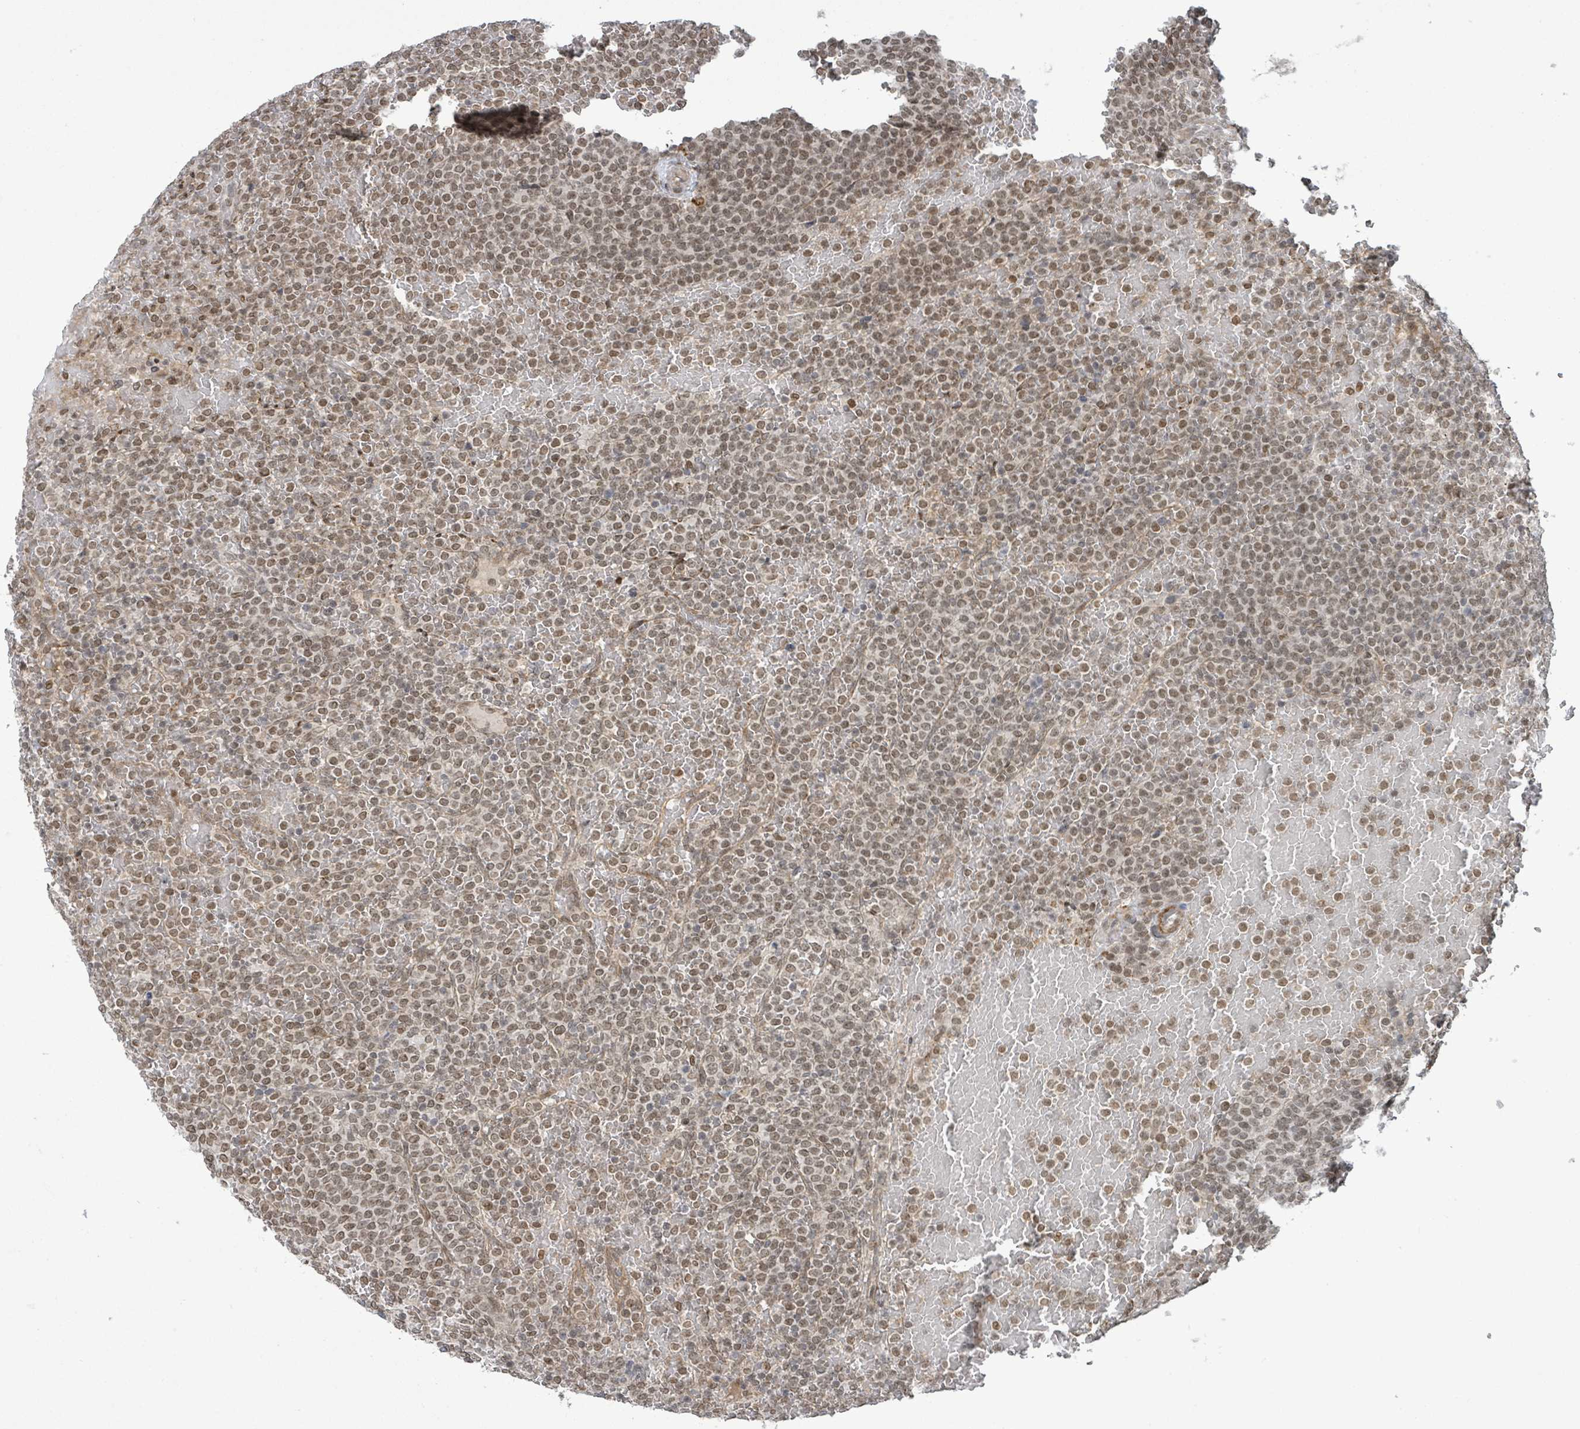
{"staining": {"intensity": "moderate", "quantity": ">75%", "location": "nuclear"}, "tissue": "lymphoma", "cell_type": "Tumor cells", "image_type": "cancer", "snomed": [{"axis": "morphology", "description": "Malignant lymphoma, non-Hodgkin's type, Low grade"}, {"axis": "topography", "description": "Spleen"}], "caption": "A medium amount of moderate nuclear staining is present in approximately >75% of tumor cells in lymphoma tissue.", "gene": "SBF2", "patient": {"sex": "male", "age": 60}}